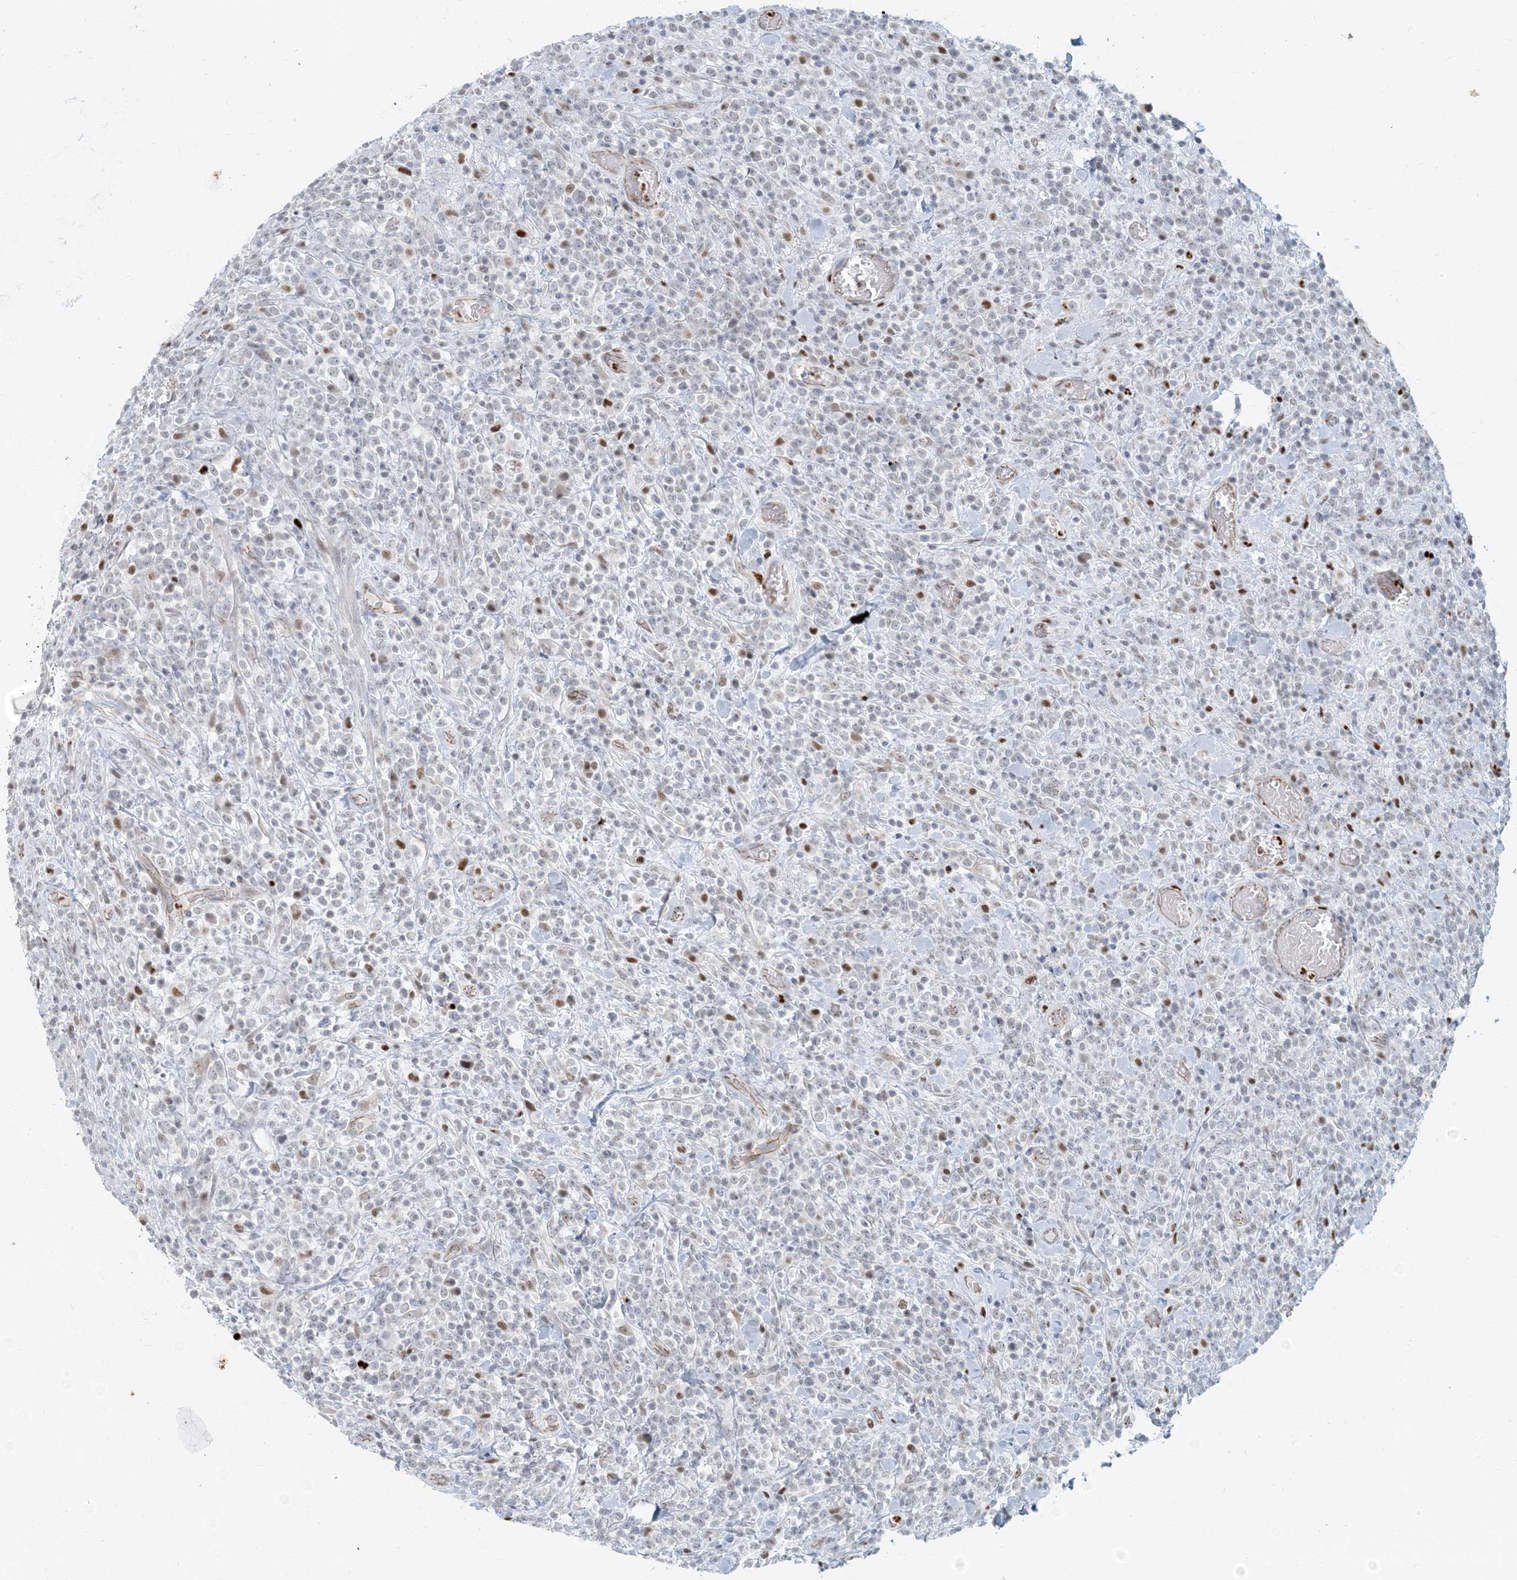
{"staining": {"intensity": "moderate", "quantity": "<25%", "location": "nuclear"}, "tissue": "lymphoma", "cell_type": "Tumor cells", "image_type": "cancer", "snomed": [{"axis": "morphology", "description": "Malignant lymphoma, non-Hodgkin's type, High grade"}, {"axis": "topography", "description": "Colon"}], "caption": "This is an image of IHC staining of malignant lymphoma, non-Hodgkin's type (high-grade), which shows moderate staining in the nuclear of tumor cells.", "gene": "AK9", "patient": {"sex": "female", "age": 53}}